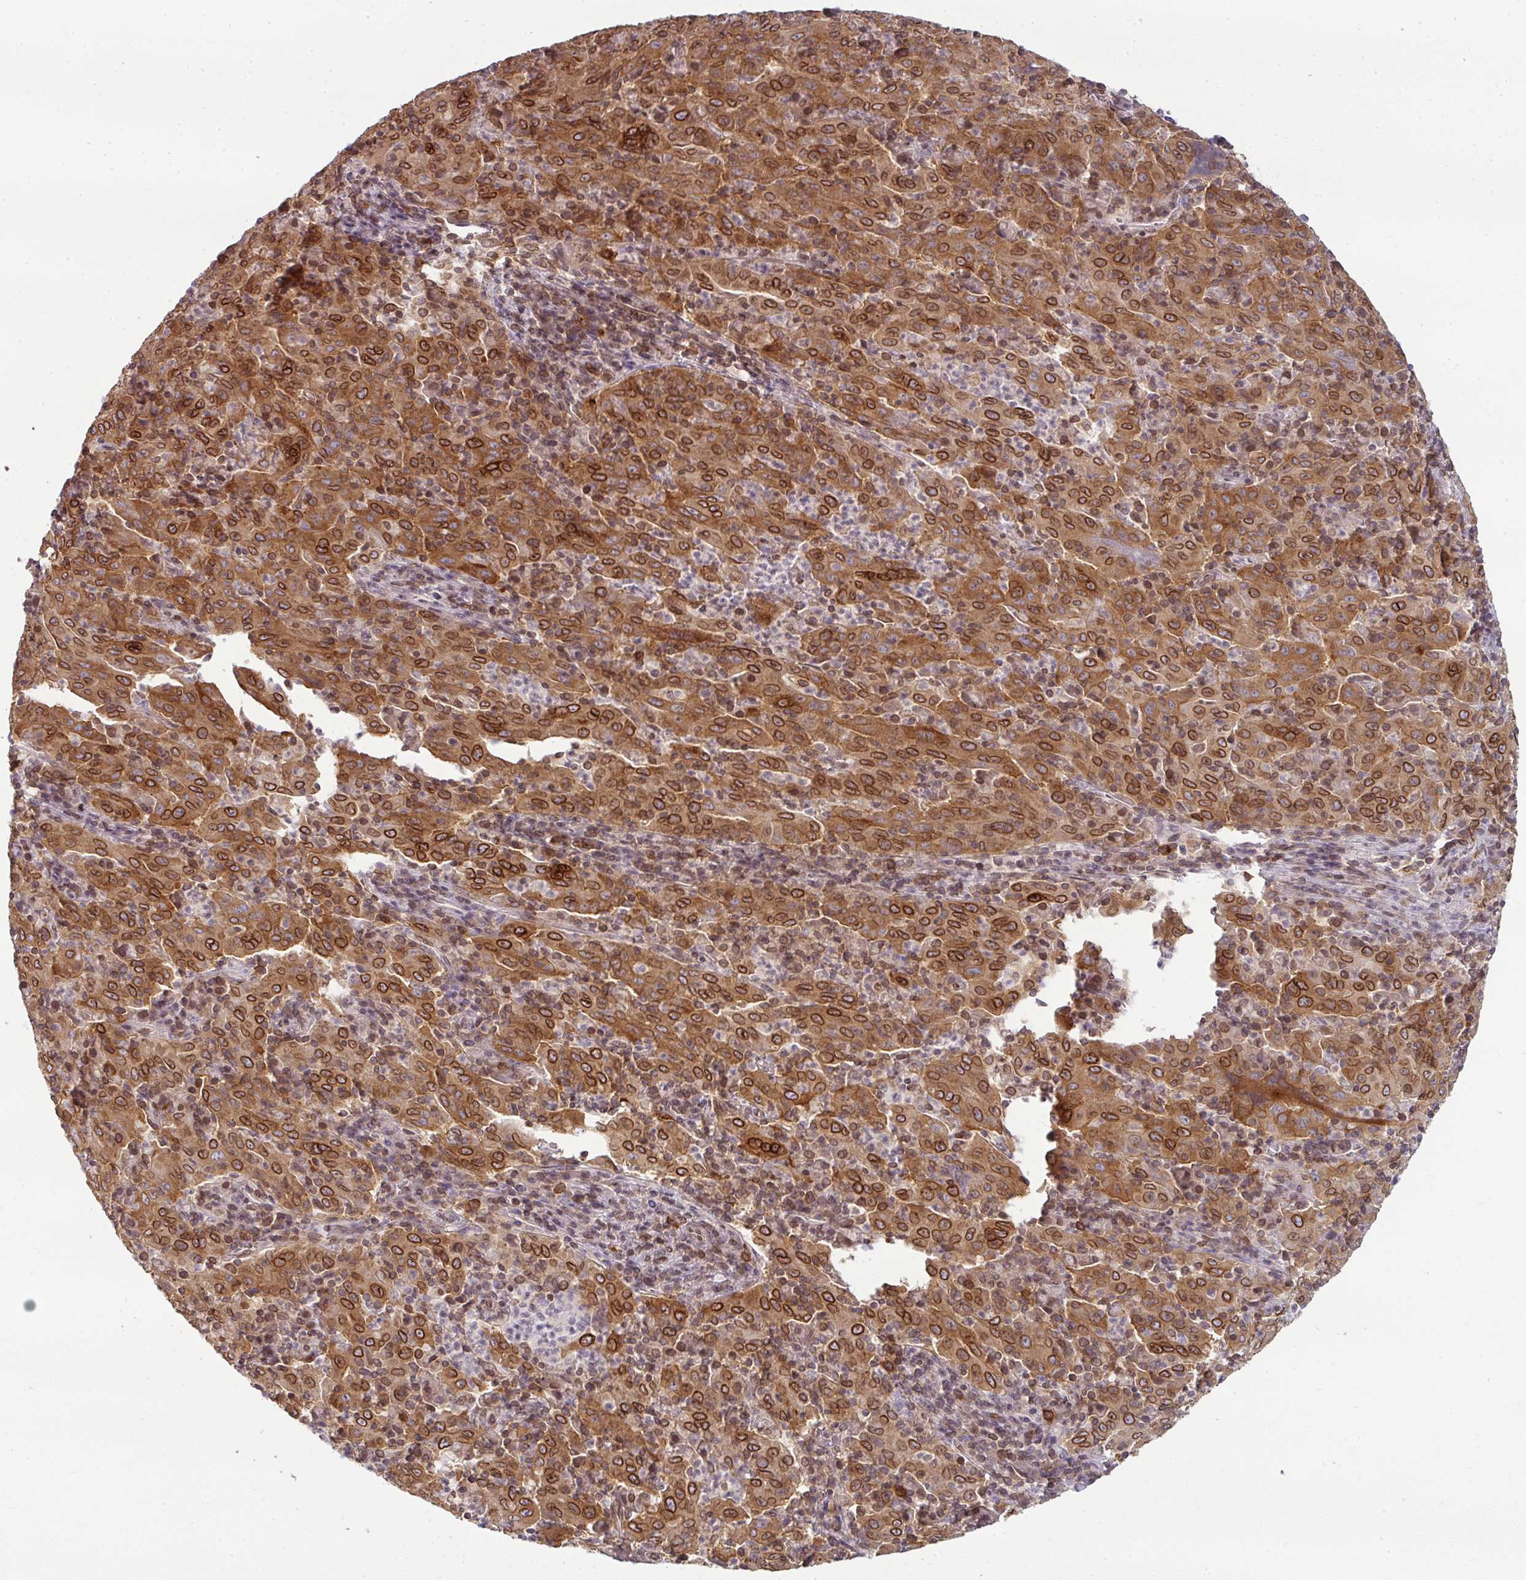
{"staining": {"intensity": "strong", "quantity": ">75%", "location": "cytoplasmic/membranous,nuclear"}, "tissue": "pancreatic cancer", "cell_type": "Tumor cells", "image_type": "cancer", "snomed": [{"axis": "morphology", "description": "Adenocarcinoma, NOS"}, {"axis": "topography", "description": "Pancreas"}], "caption": "DAB (3,3'-diaminobenzidine) immunohistochemical staining of human pancreatic cancer (adenocarcinoma) exhibits strong cytoplasmic/membranous and nuclear protein staining in approximately >75% of tumor cells. The protein of interest is shown in brown color, while the nuclei are stained blue.", "gene": "RANGAP1", "patient": {"sex": "male", "age": 63}}